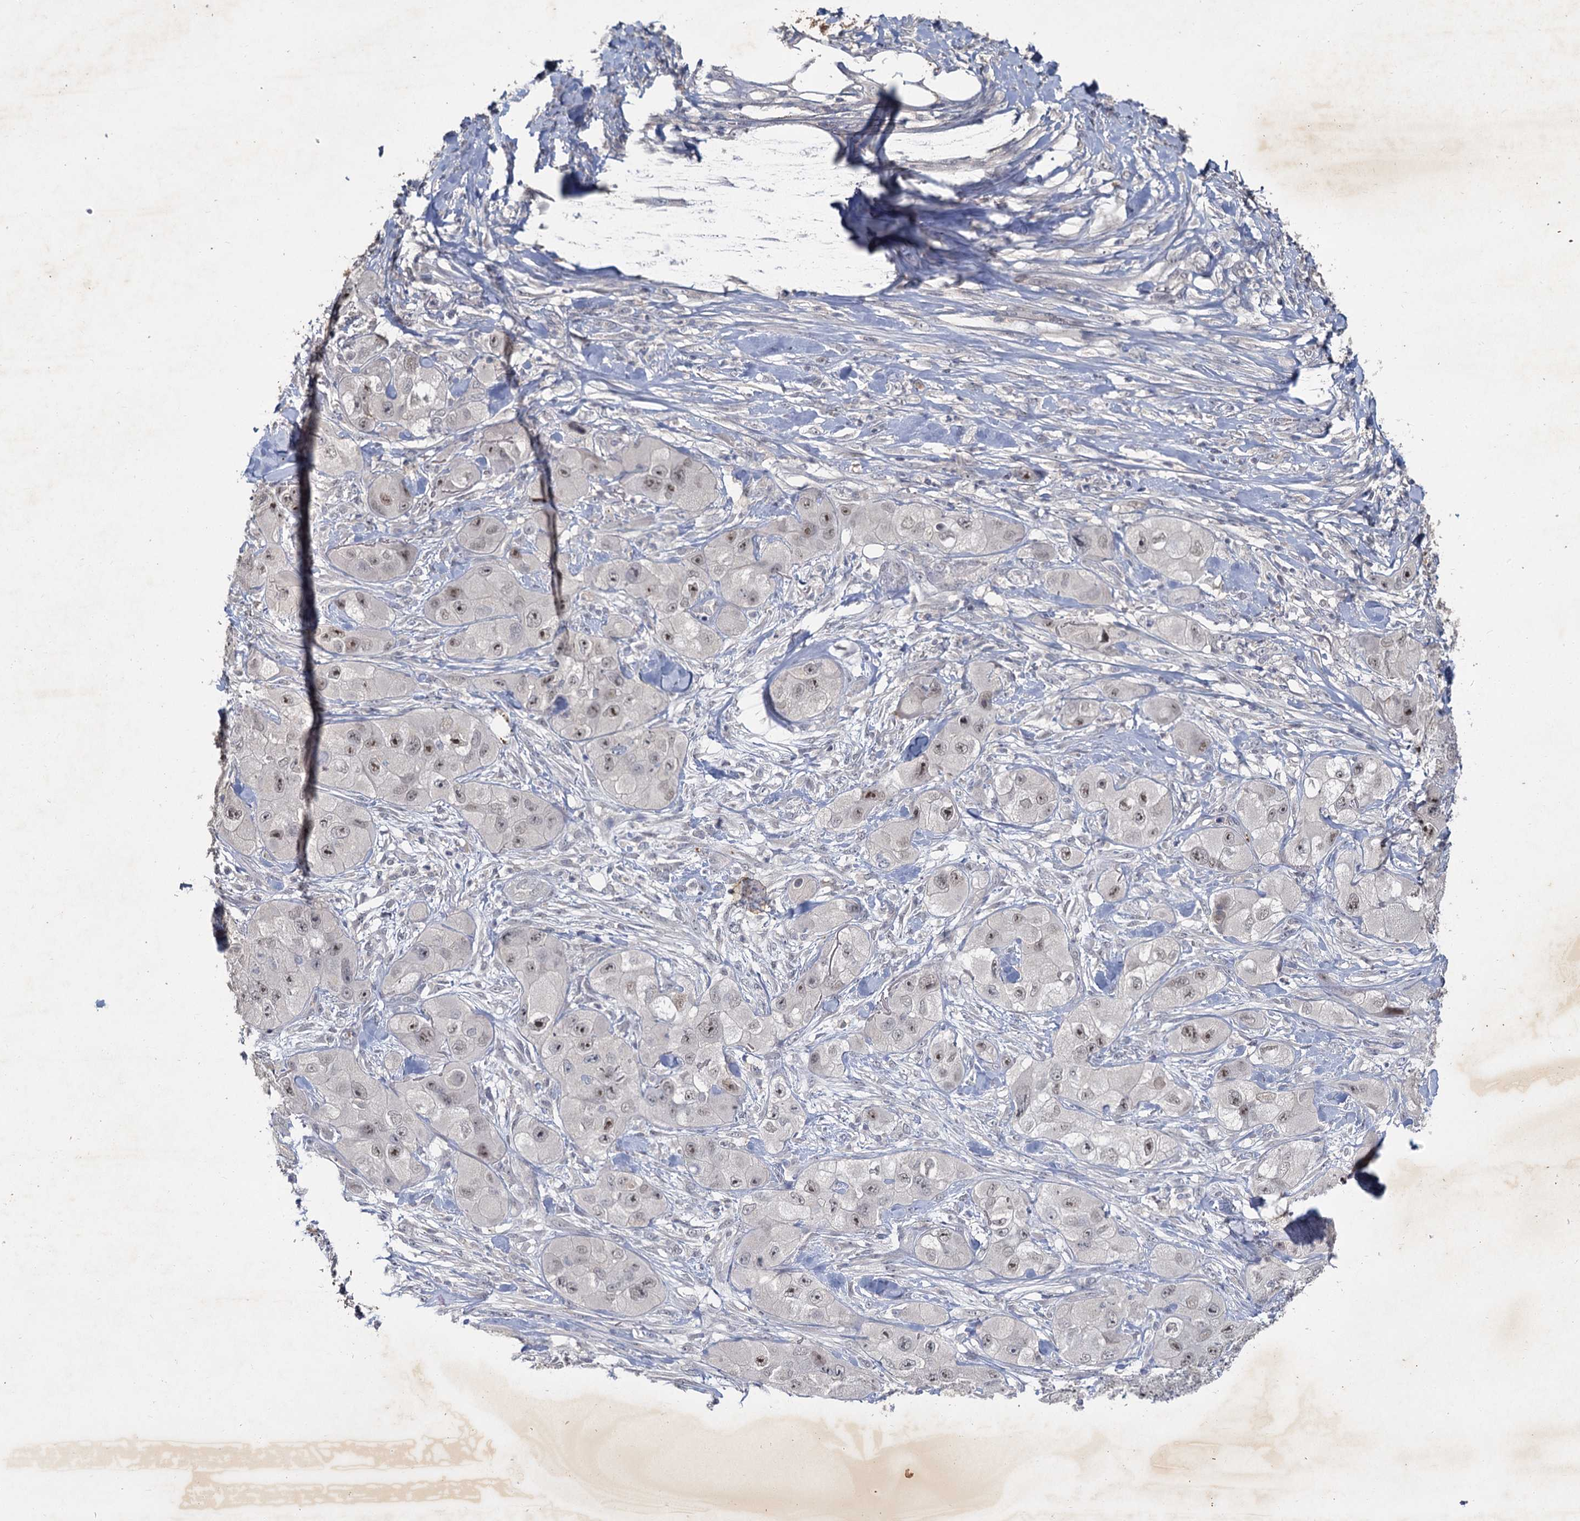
{"staining": {"intensity": "weak", "quantity": "<25%", "location": "nuclear"}, "tissue": "skin cancer", "cell_type": "Tumor cells", "image_type": "cancer", "snomed": [{"axis": "morphology", "description": "Squamous cell carcinoma, NOS"}, {"axis": "topography", "description": "Skin"}, {"axis": "topography", "description": "Subcutis"}], "caption": "Skin squamous cell carcinoma was stained to show a protein in brown. There is no significant expression in tumor cells.", "gene": "MUCL1", "patient": {"sex": "male", "age": 73}}